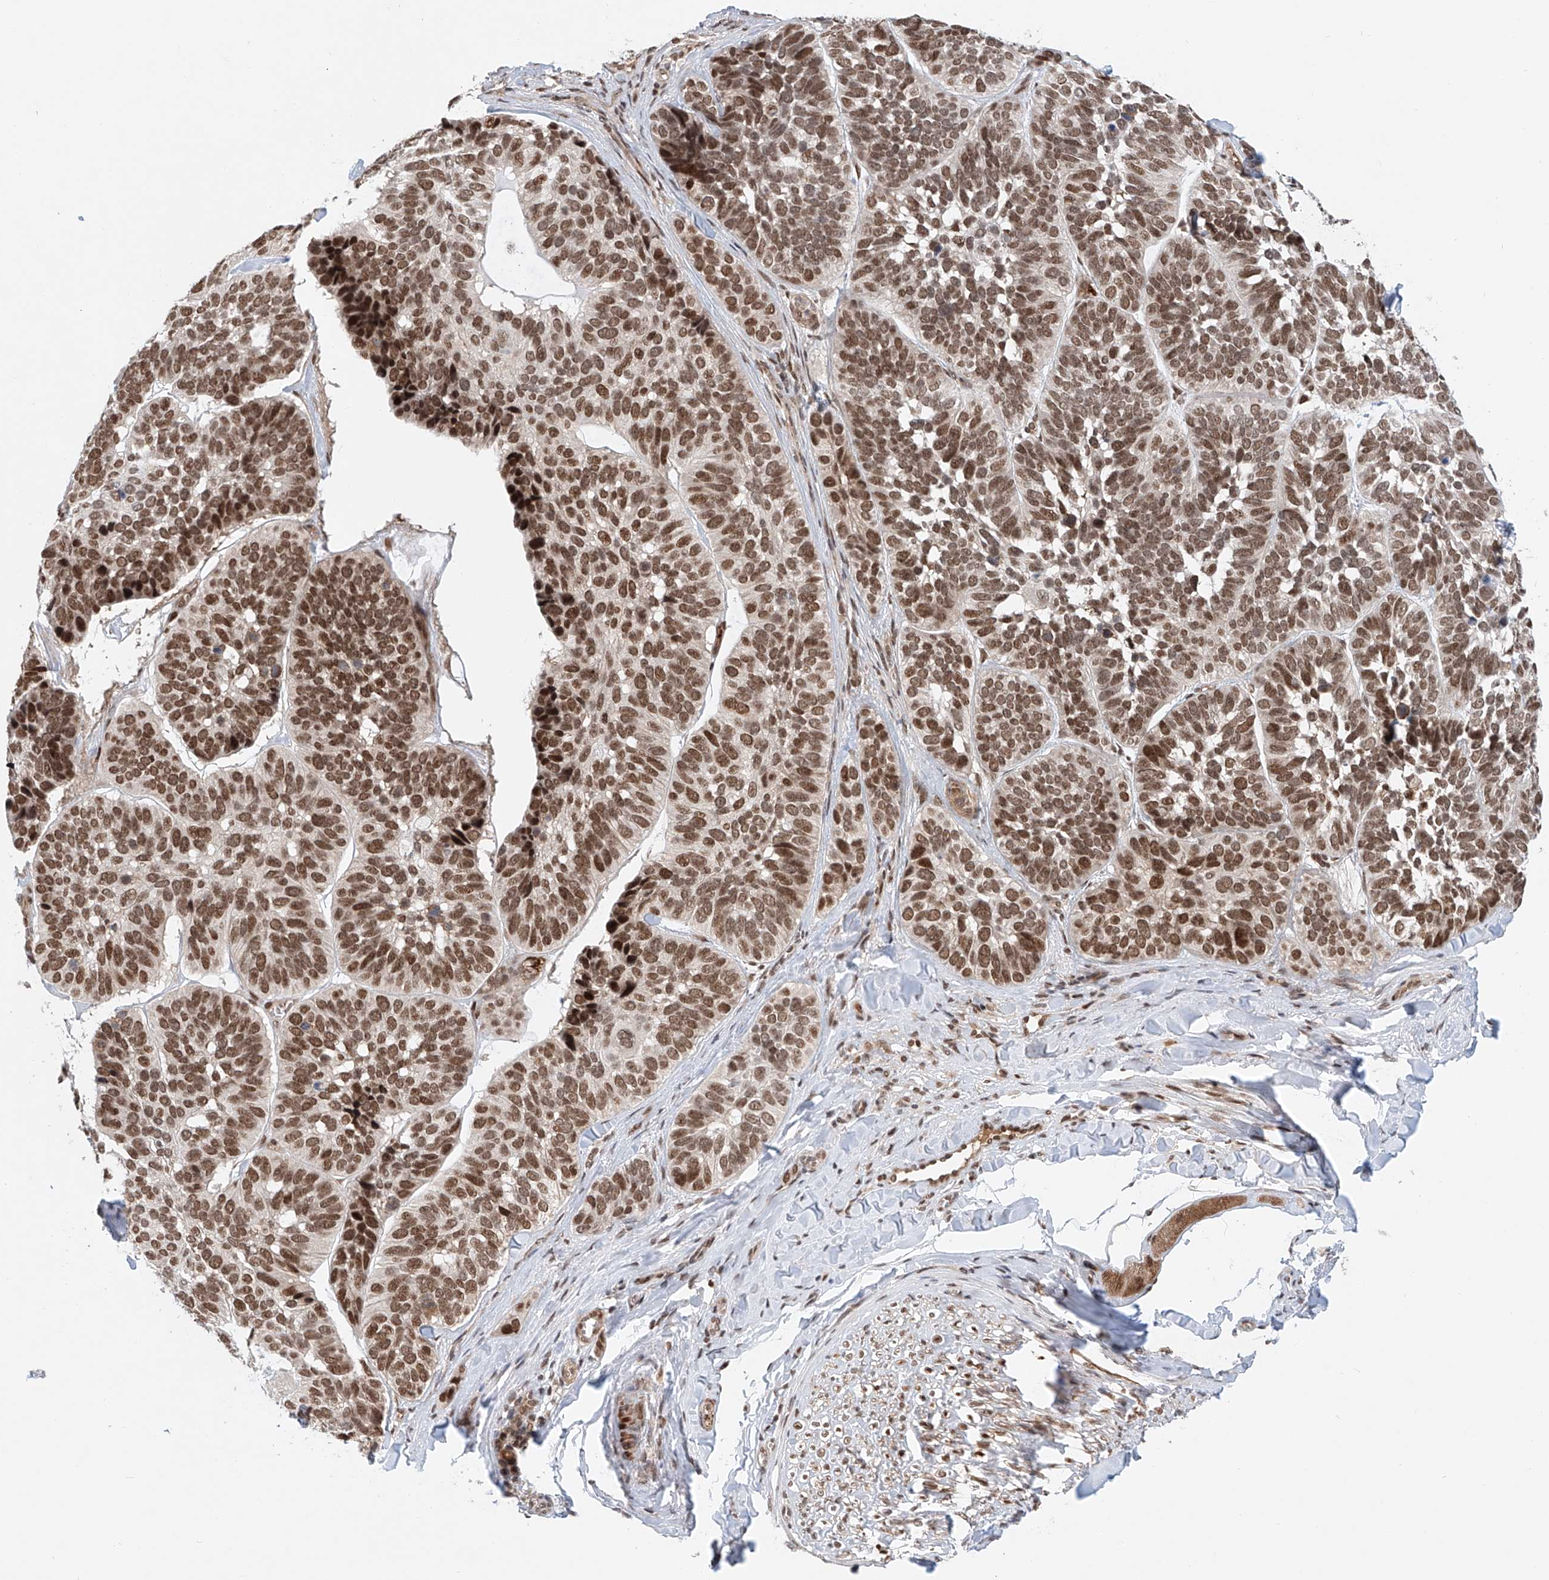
{"staining": {"intensity": "moderate", "quantity": ">75%", "location": "nuclear"}, "tissue": "skin cancer", "cell_type": "Tumor cells", "image_type": "cancer", "snomed": [{"axis": "morphology", "description": "Basal cell carcinoma"}, {"axis": "topography", "description": "Skin"}], "caption": "Protein staining of skin basal cell carcinoma tissue shows moderate nuclear staining in about >75% of tumor cells.", "gene": "ZNF470", "patient": {"sex": "male", "age": 62}}